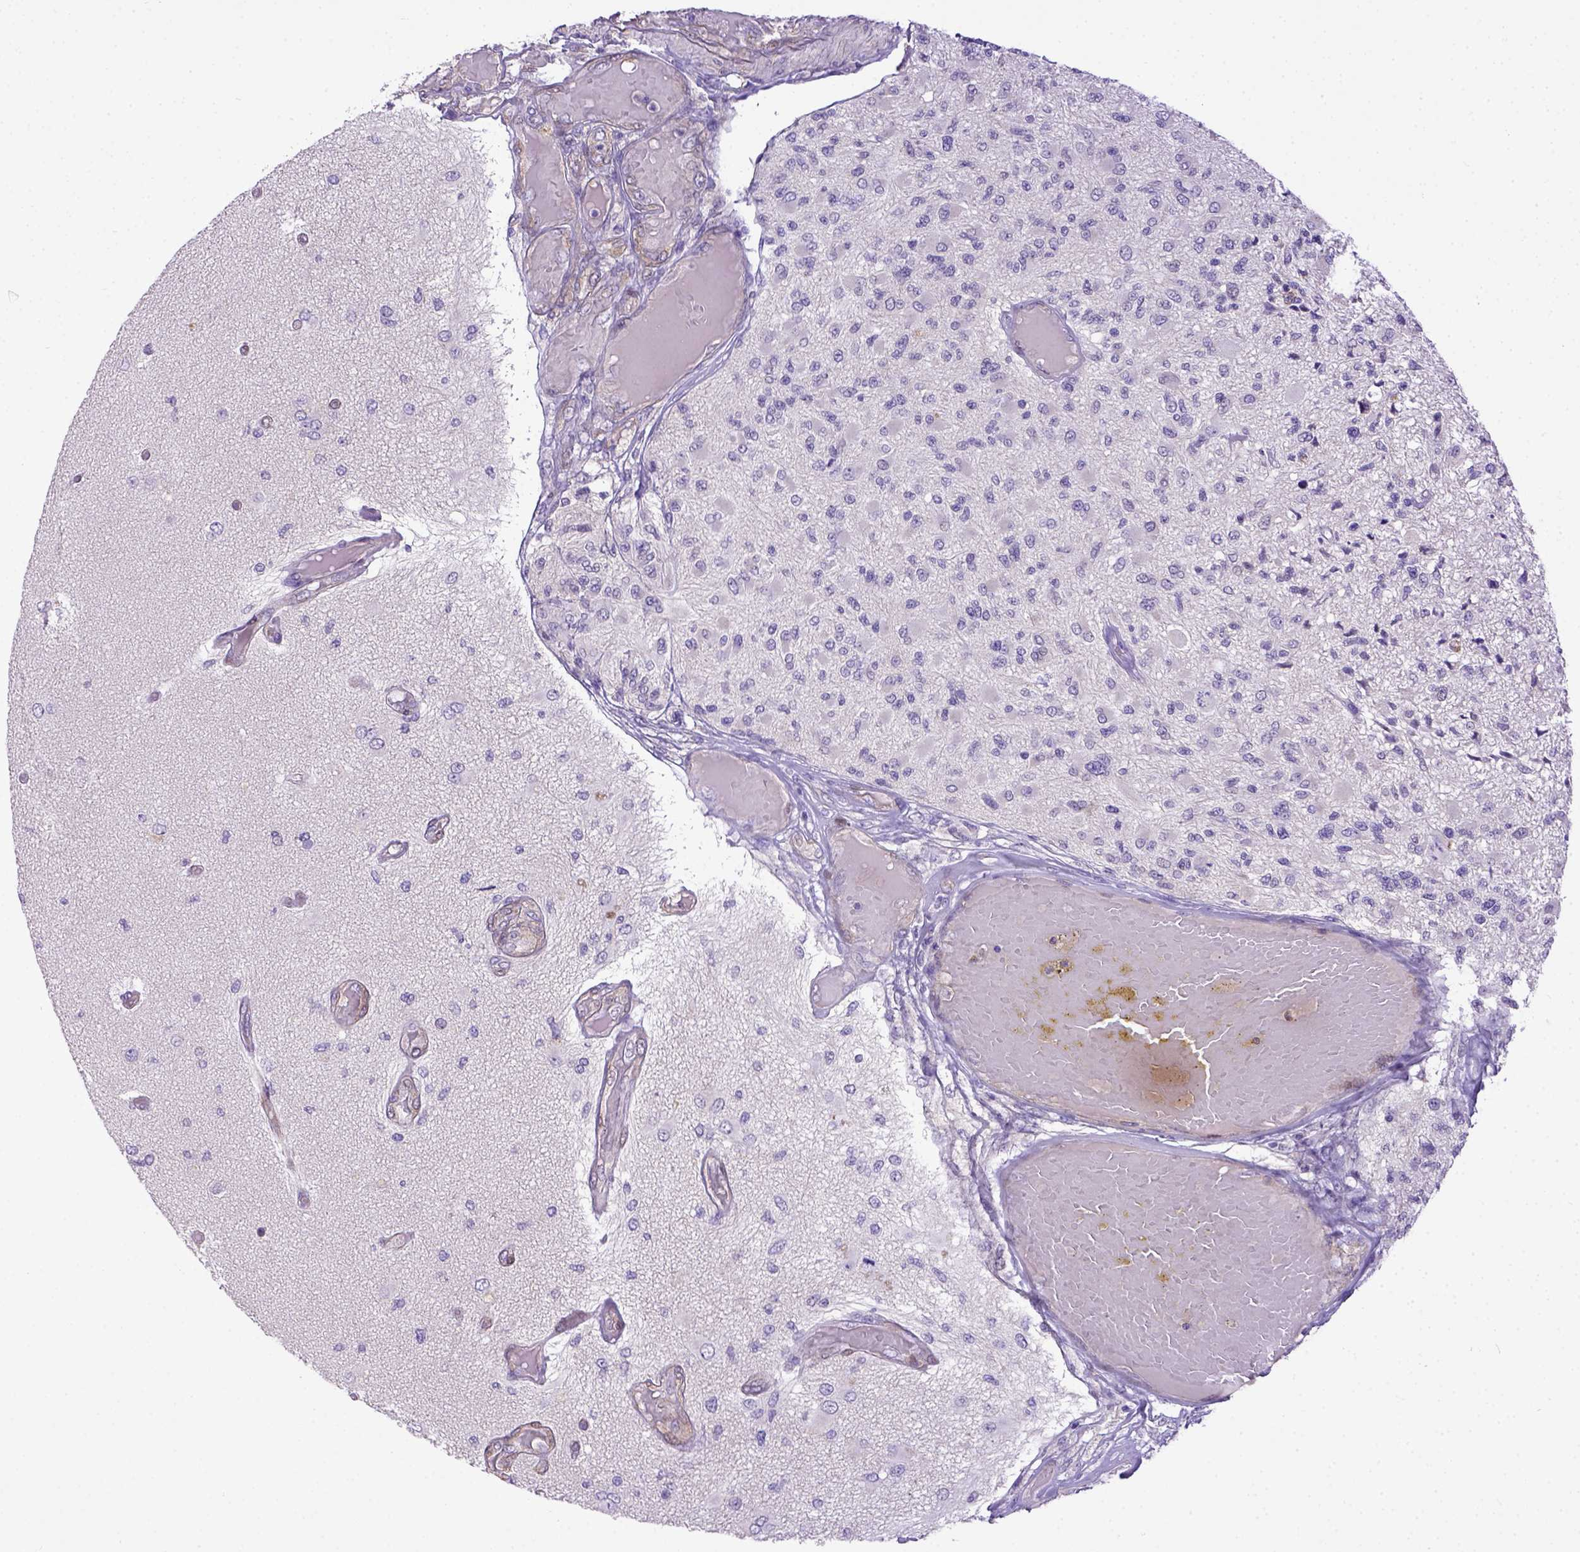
{"staining": {"intensity": "negative", "quantity": "none", "location": "none"}, "tissue": "glioma", "cell_type": "Tumor cells", "image_type": "cancer", "snomed": [{"axis": "morphology", "description": "Glioma, malignant, High grade"}, {"axis": "topography", "description": "Brain"}], "caption": "Tumor cells show no significant protein expression in malignant glioma (high-grade).", "gene": "BTN1A1", "patient": {"sex": "female", "age": 63}}